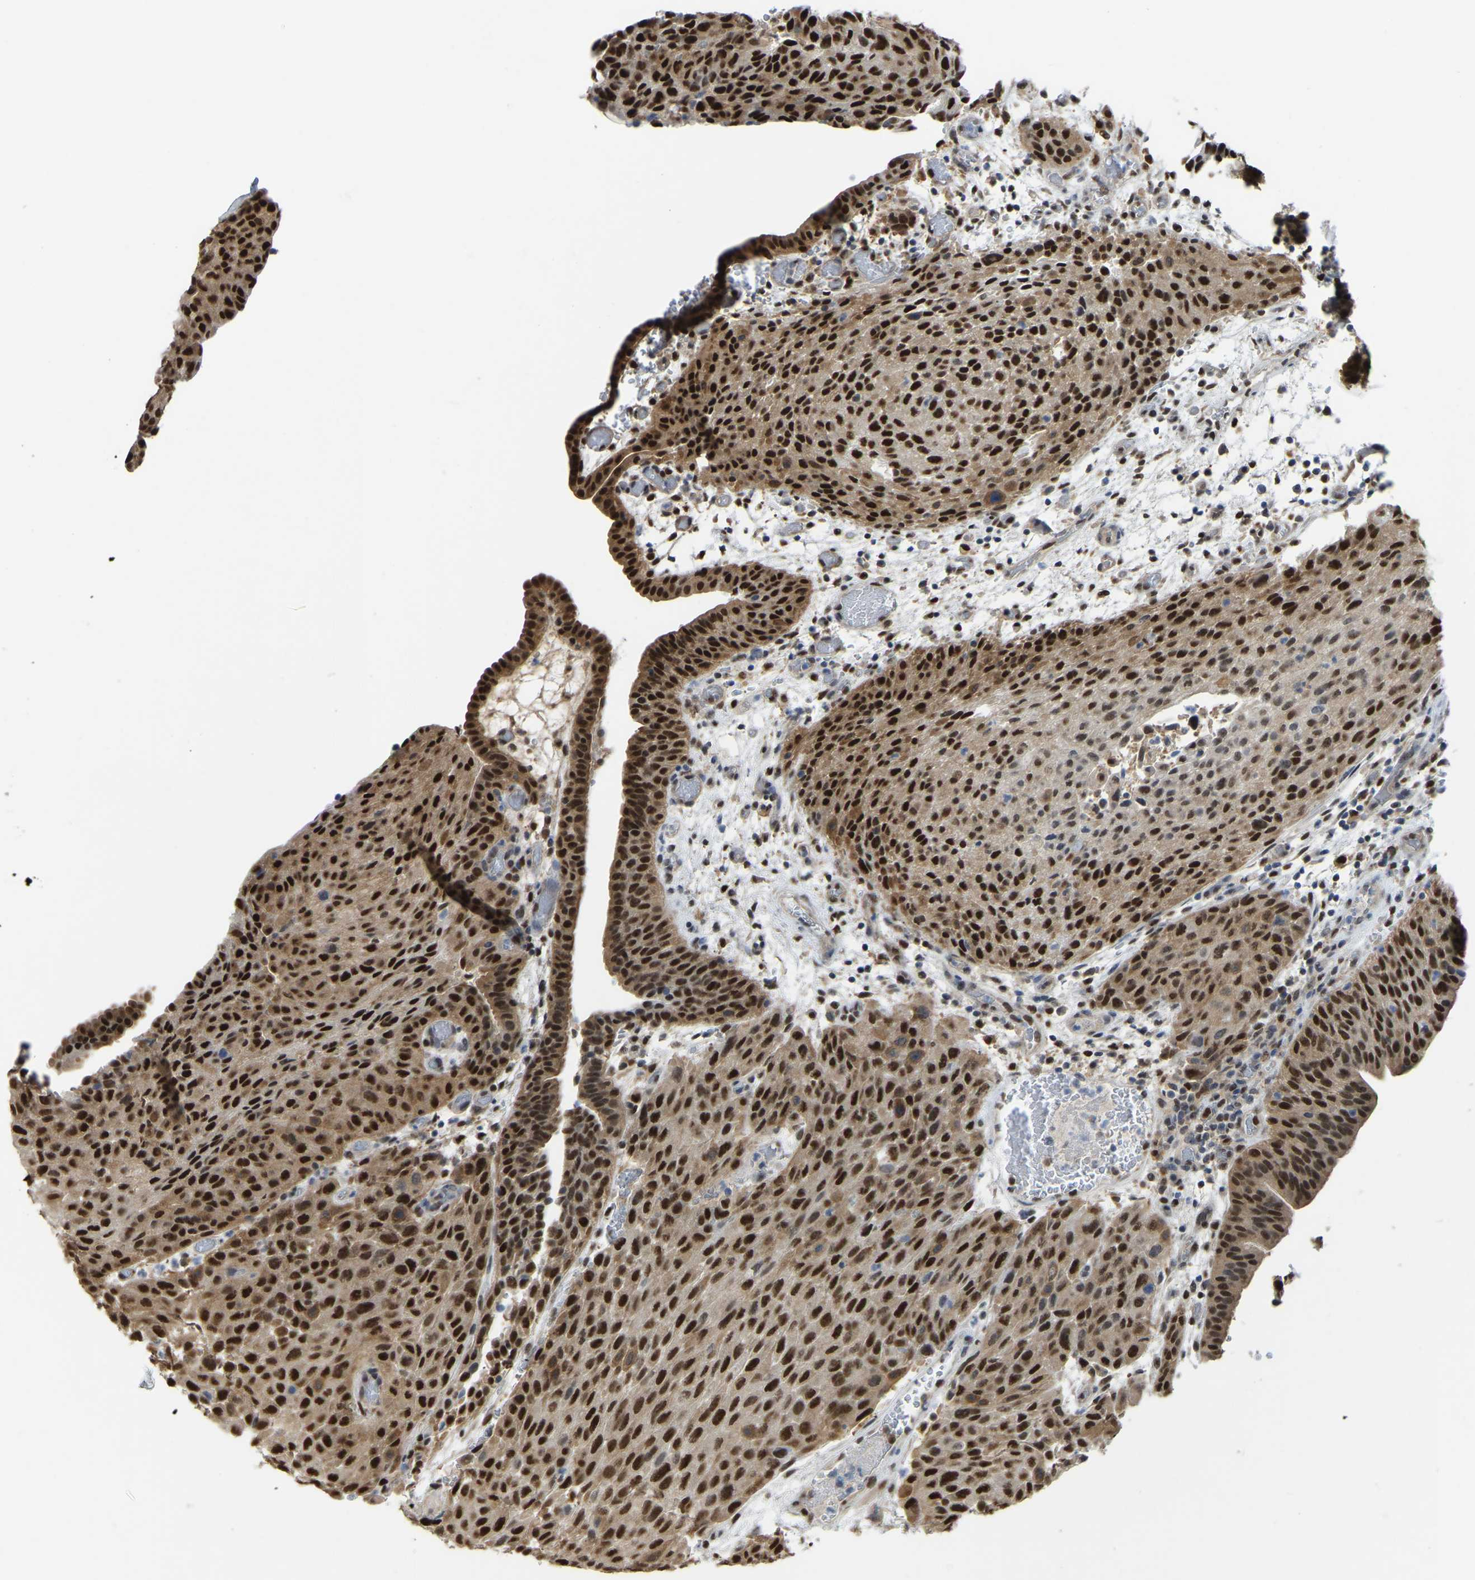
{"staining": {"intensity": "strong", "quantity": ">75%", "location": "cytoplasmic/membranous,nuclear"}, "tissue": "urothelial cancer", "cell_type": "Tumor cells", "image_type": "cancer", "snomed": [{"axis": "morphology", "description": "Urothelial carcinoma, Low grade"}, {"axis": "morphology", "description": "Urothelial carcinoma, High grade"}, {"axis": "topography", "description": "Urinary bladder"}], "caption": "Protein expression analysis of urothelial cancer exhibits strong cytoplasmic/membranous and nuclear staining in about >75% of tumor cells. The staining was performed using DAB (3,3'-diaminobenzidine), with brown indicating positive protein expression. Nuclei are stained blue with hematoxylin.", "gene": "KLRG2", "patient": {"sex": "male", "age": 35}}